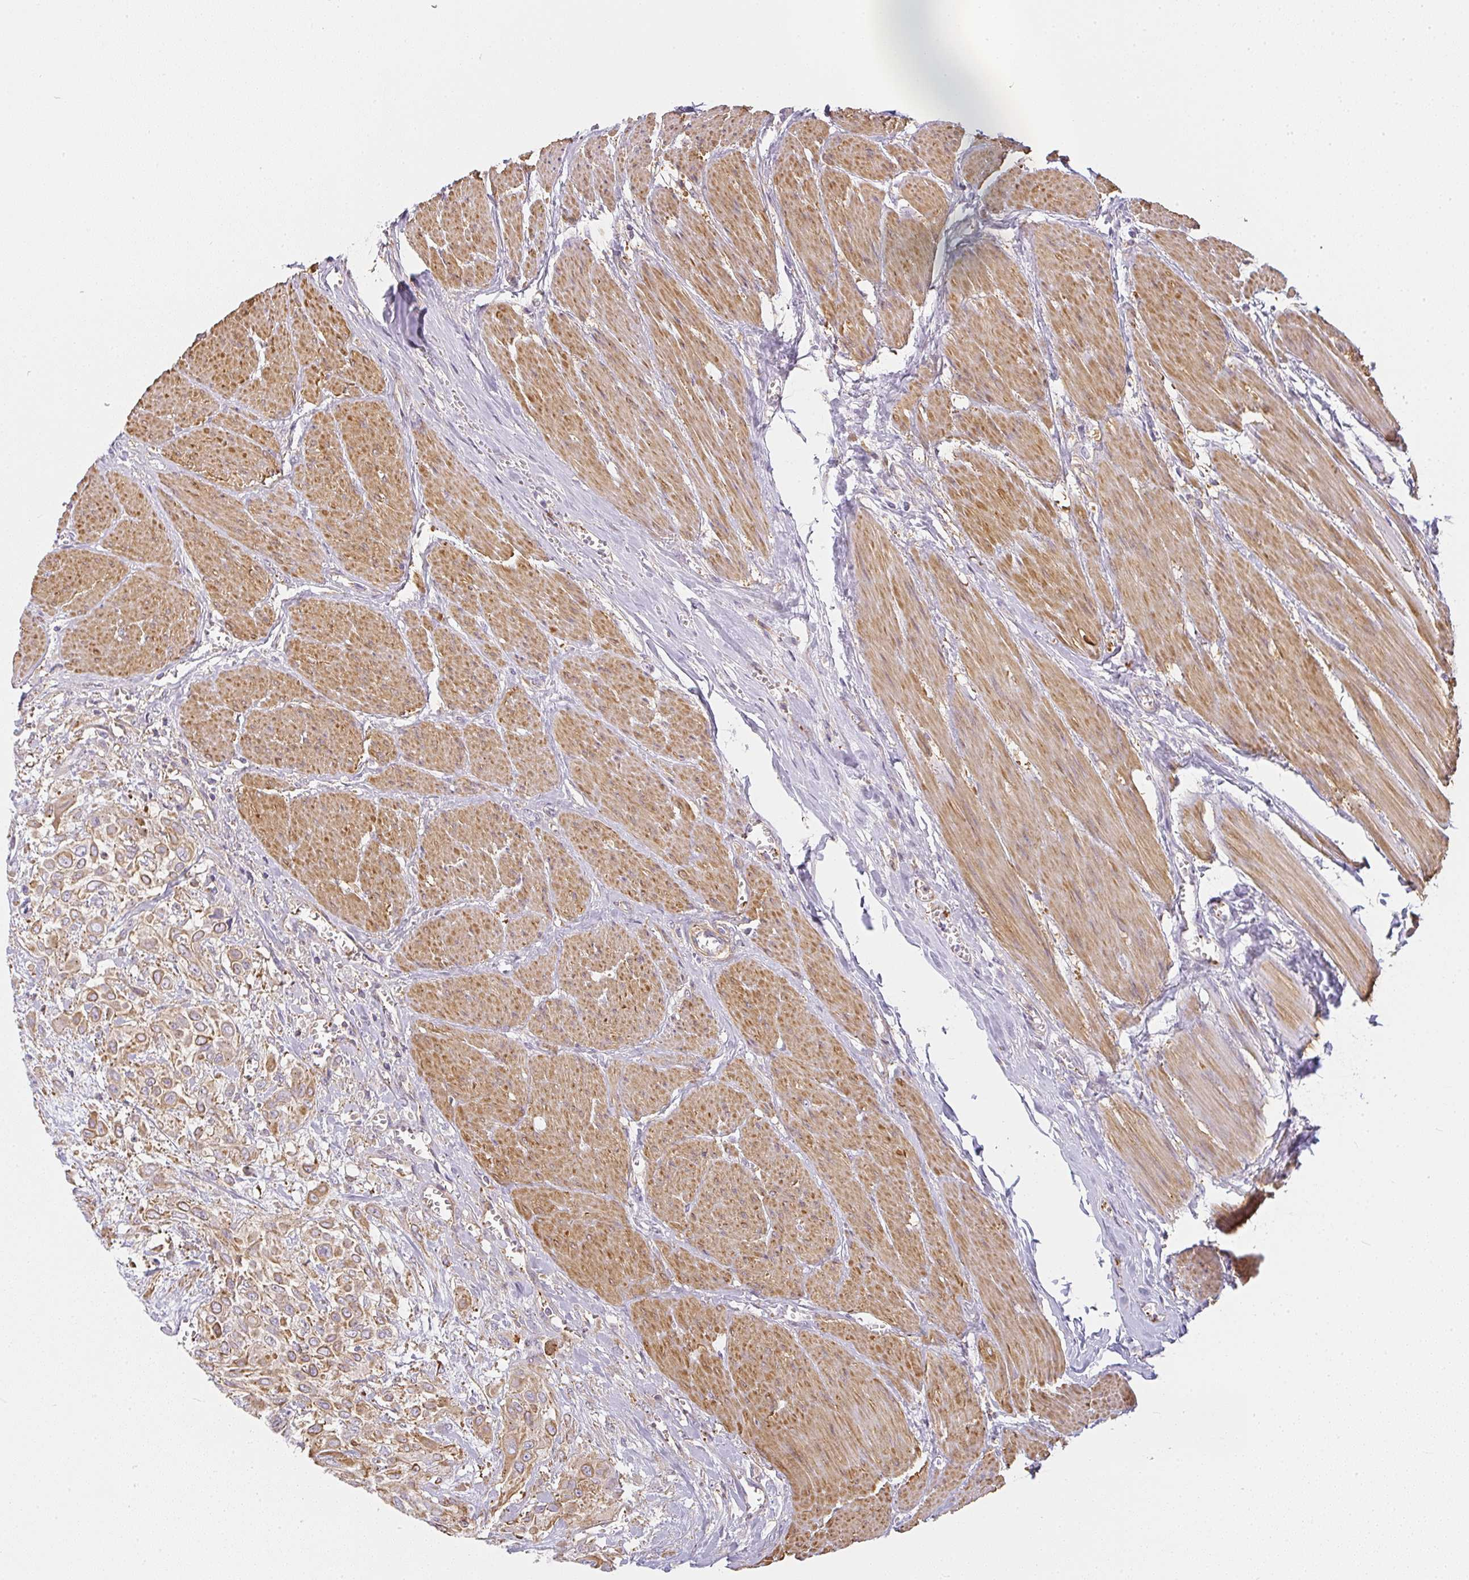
{"staining": {"intensity": "moderate", "quantity": ">75%", "location": "cytoplasmic/membranous"}, "tissue": "urothelial cancer", "cell_type": "Tumor cells", "image_type": "cancer", "snomed": [{"axis": "morphology", "description": "Urothelial carcinoma, High grade"}, {"axis": "topography", "description": "Urinary bladder"}], "caption": "A histopathology image showing moderate cytoplasmic/membranous positivity in about >75% of tumor cells in high-grade urothelial carcinoma, as visualized by brown immunohistochemical staining.", "gene": "SULF1", "patient": {"sex": "male", "age": 57}}